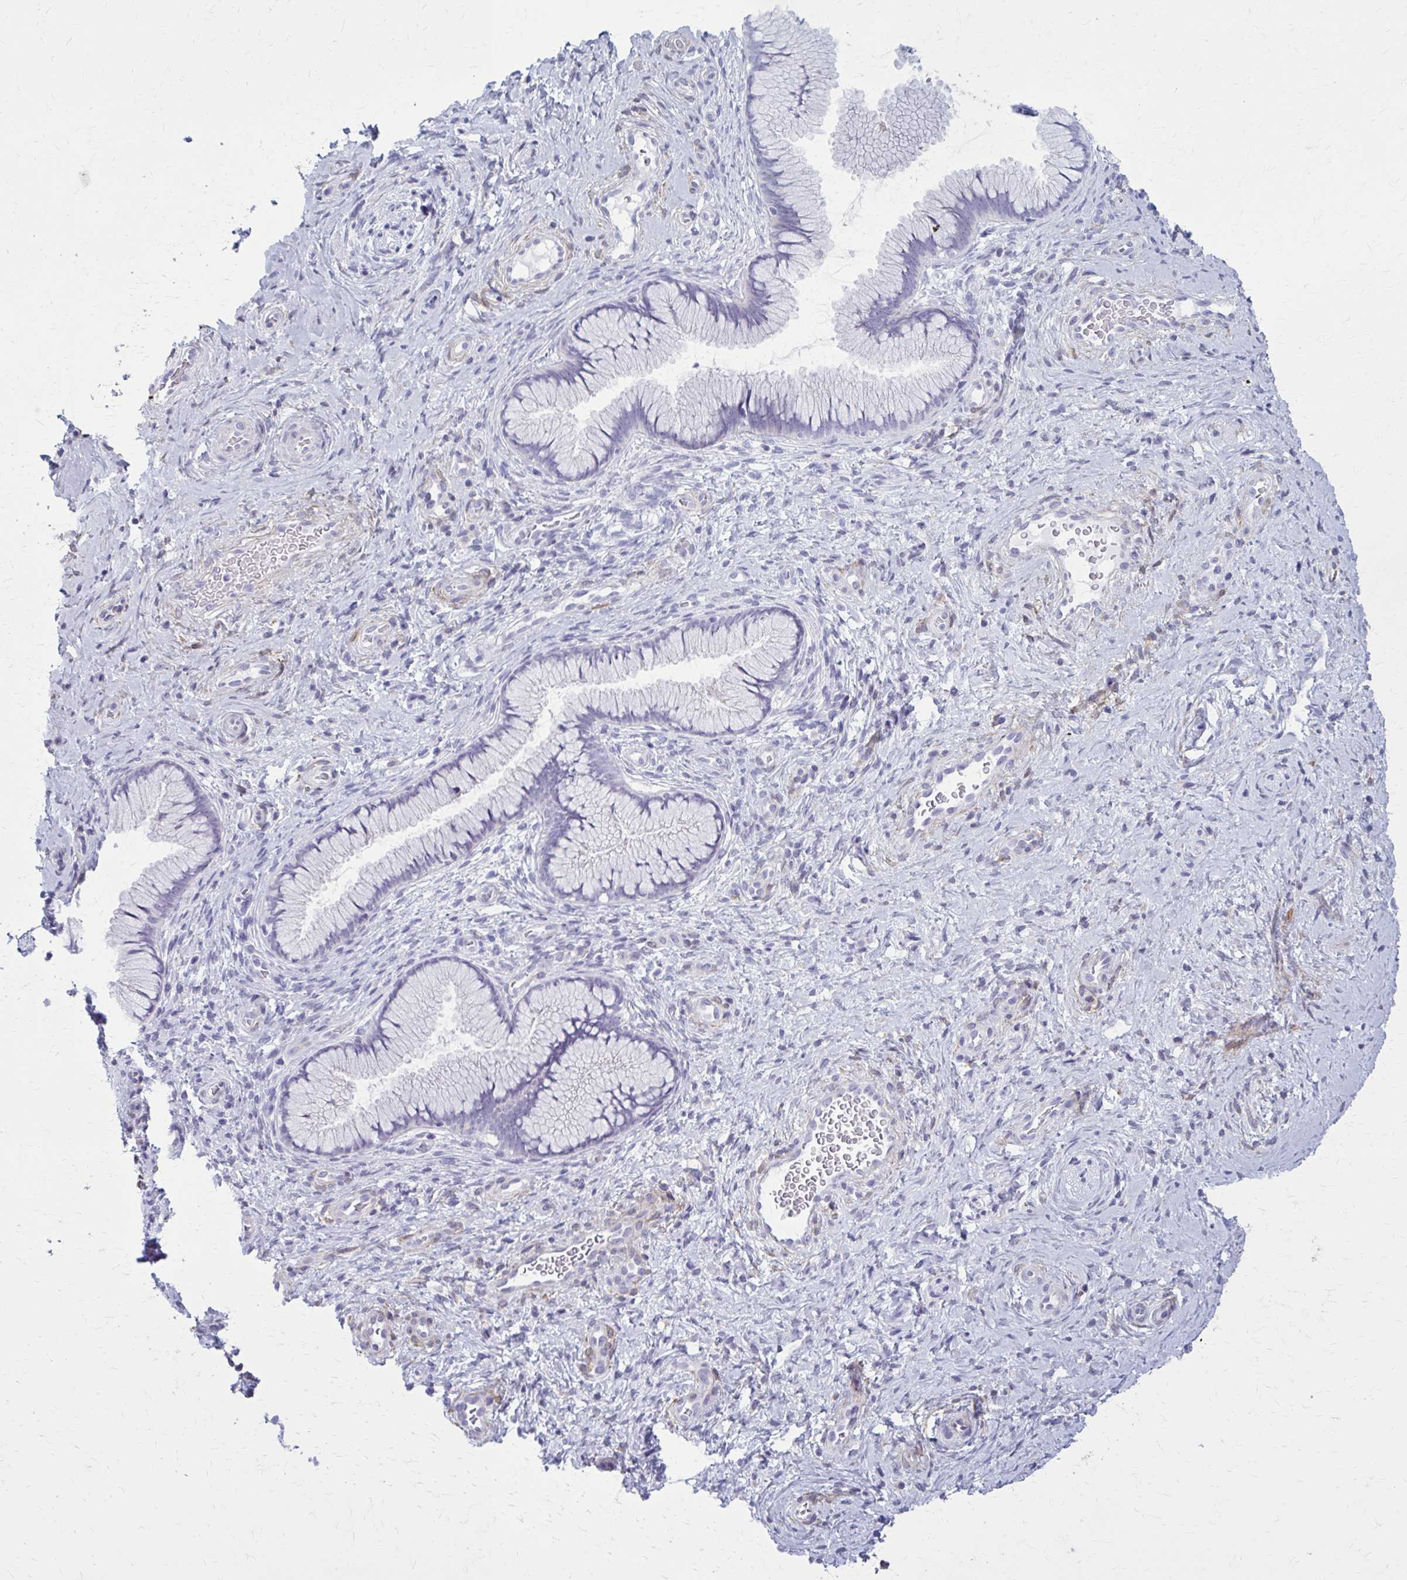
{"staining": {"intensity": "negative", "quantity": "none", "location": "none"}, "tissue": "cervix", "cell_type": "Glandular cells", "image_type": "normal", "snomed": [{"axis": "morphology", "description": "Normal tissue, NOS"}, {"axis": "topography", "description": "Cervix"}], "caption": "Glandular cells show no significant protein positivity in normal cervix. Brightfield microscopy of immunohistochemistry (IHC) stained with DAB (brown) and hematoxylin (blue), captured at high magnification.", "gene": "CASQ2", "patient": {"sex": "female", "age": 34}}